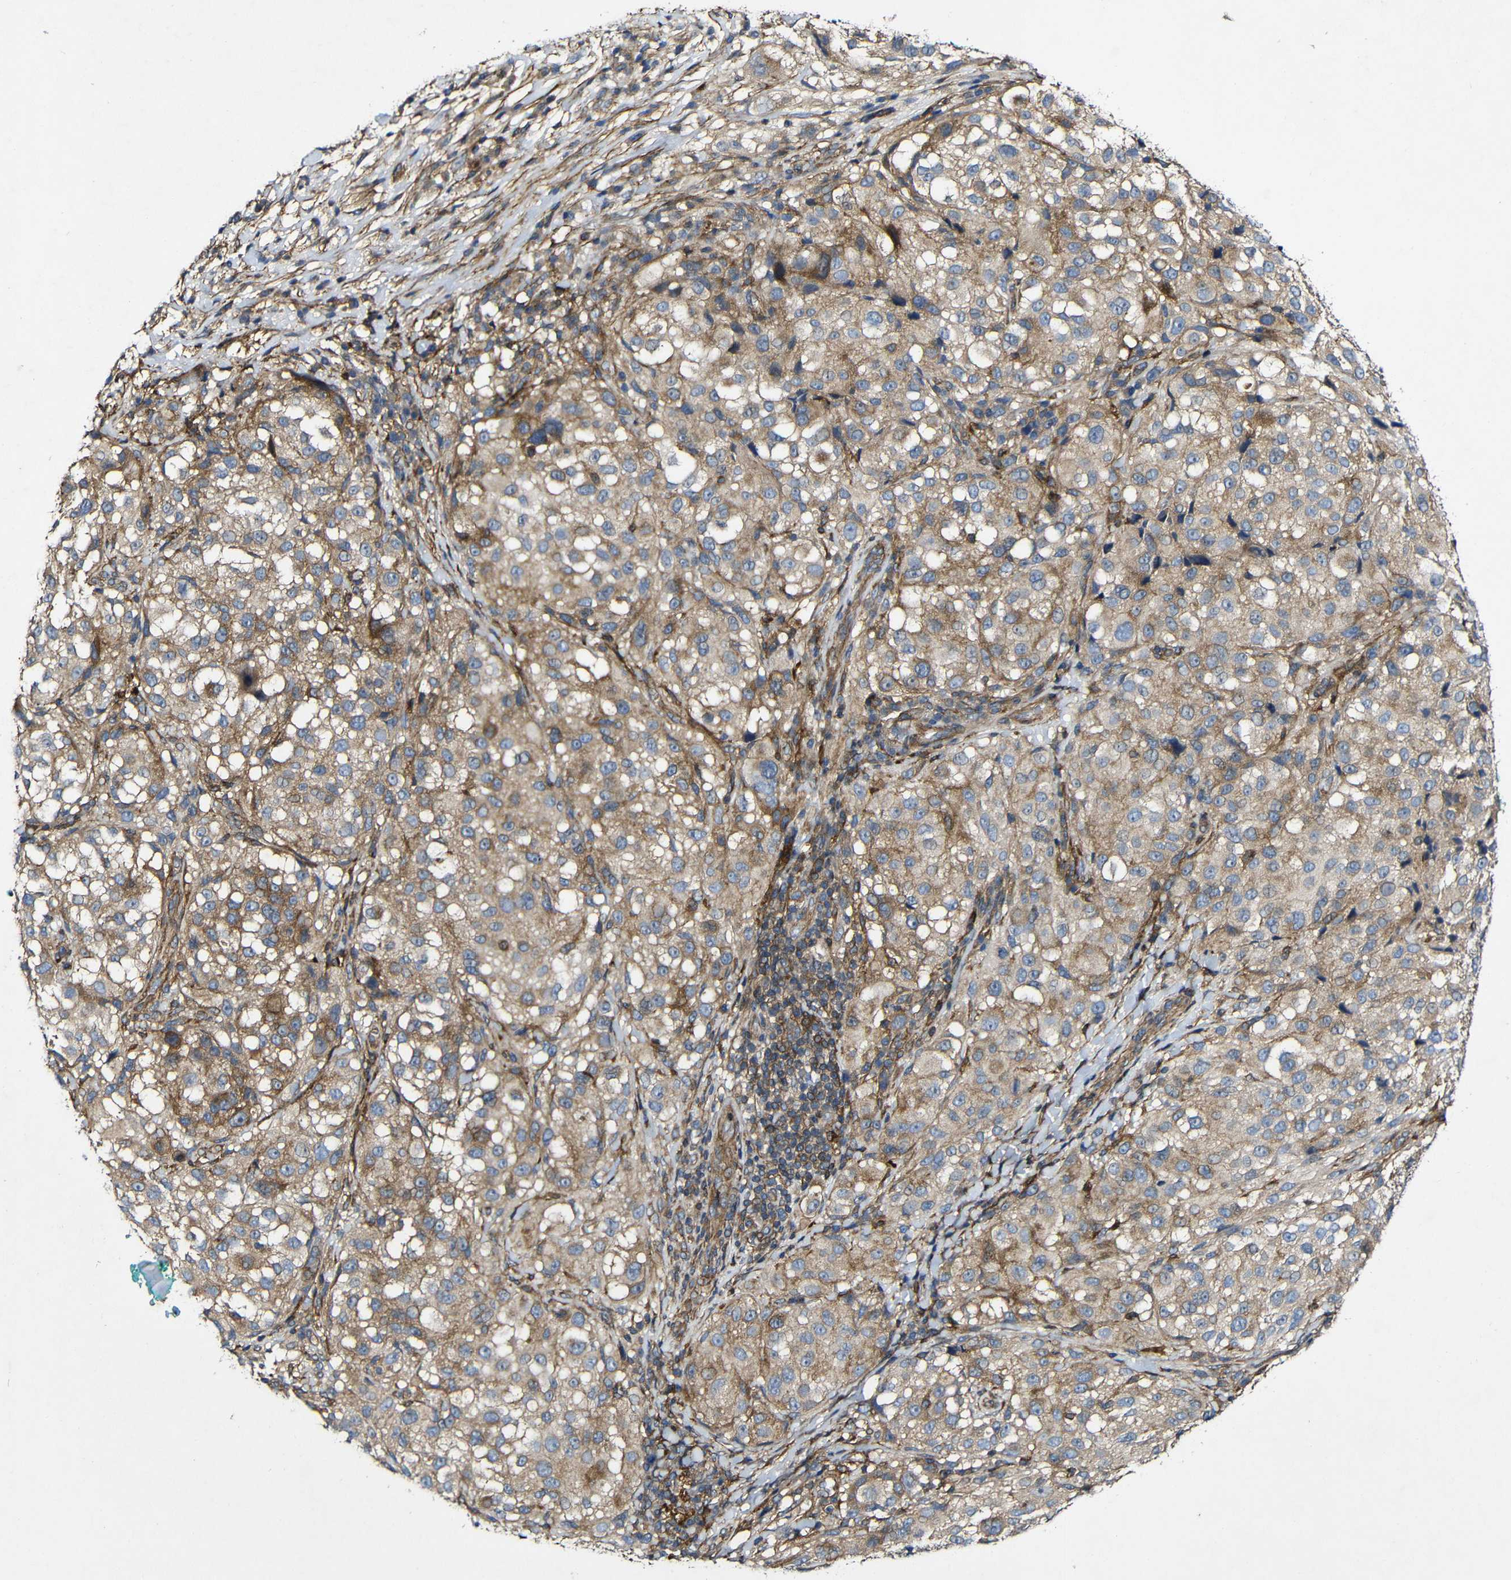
{"staining": {"intensity": "moderate", "quantity": ">75%", "location": "cytoplasmic/membranous"}, "tissue": "melanoma", "cell_type": "Tumor cells", "image_type": "cancer", "snomed": [{"axis": "morphology", "description": "Necrosis, NOS"}, {"axis": "morphology", "description": "Malignant melanoma, NOS"}, {"axis": "topography", "description": "Skin"}], "caption": "Immunohistochemical staining of human melanoma exhibits medium levels of moderate cytoplasmic/membranous protein staining in approximately >75% of tumor cells.", "gene": "GSDME", "patient": {"sex": "female", "age": 87}}